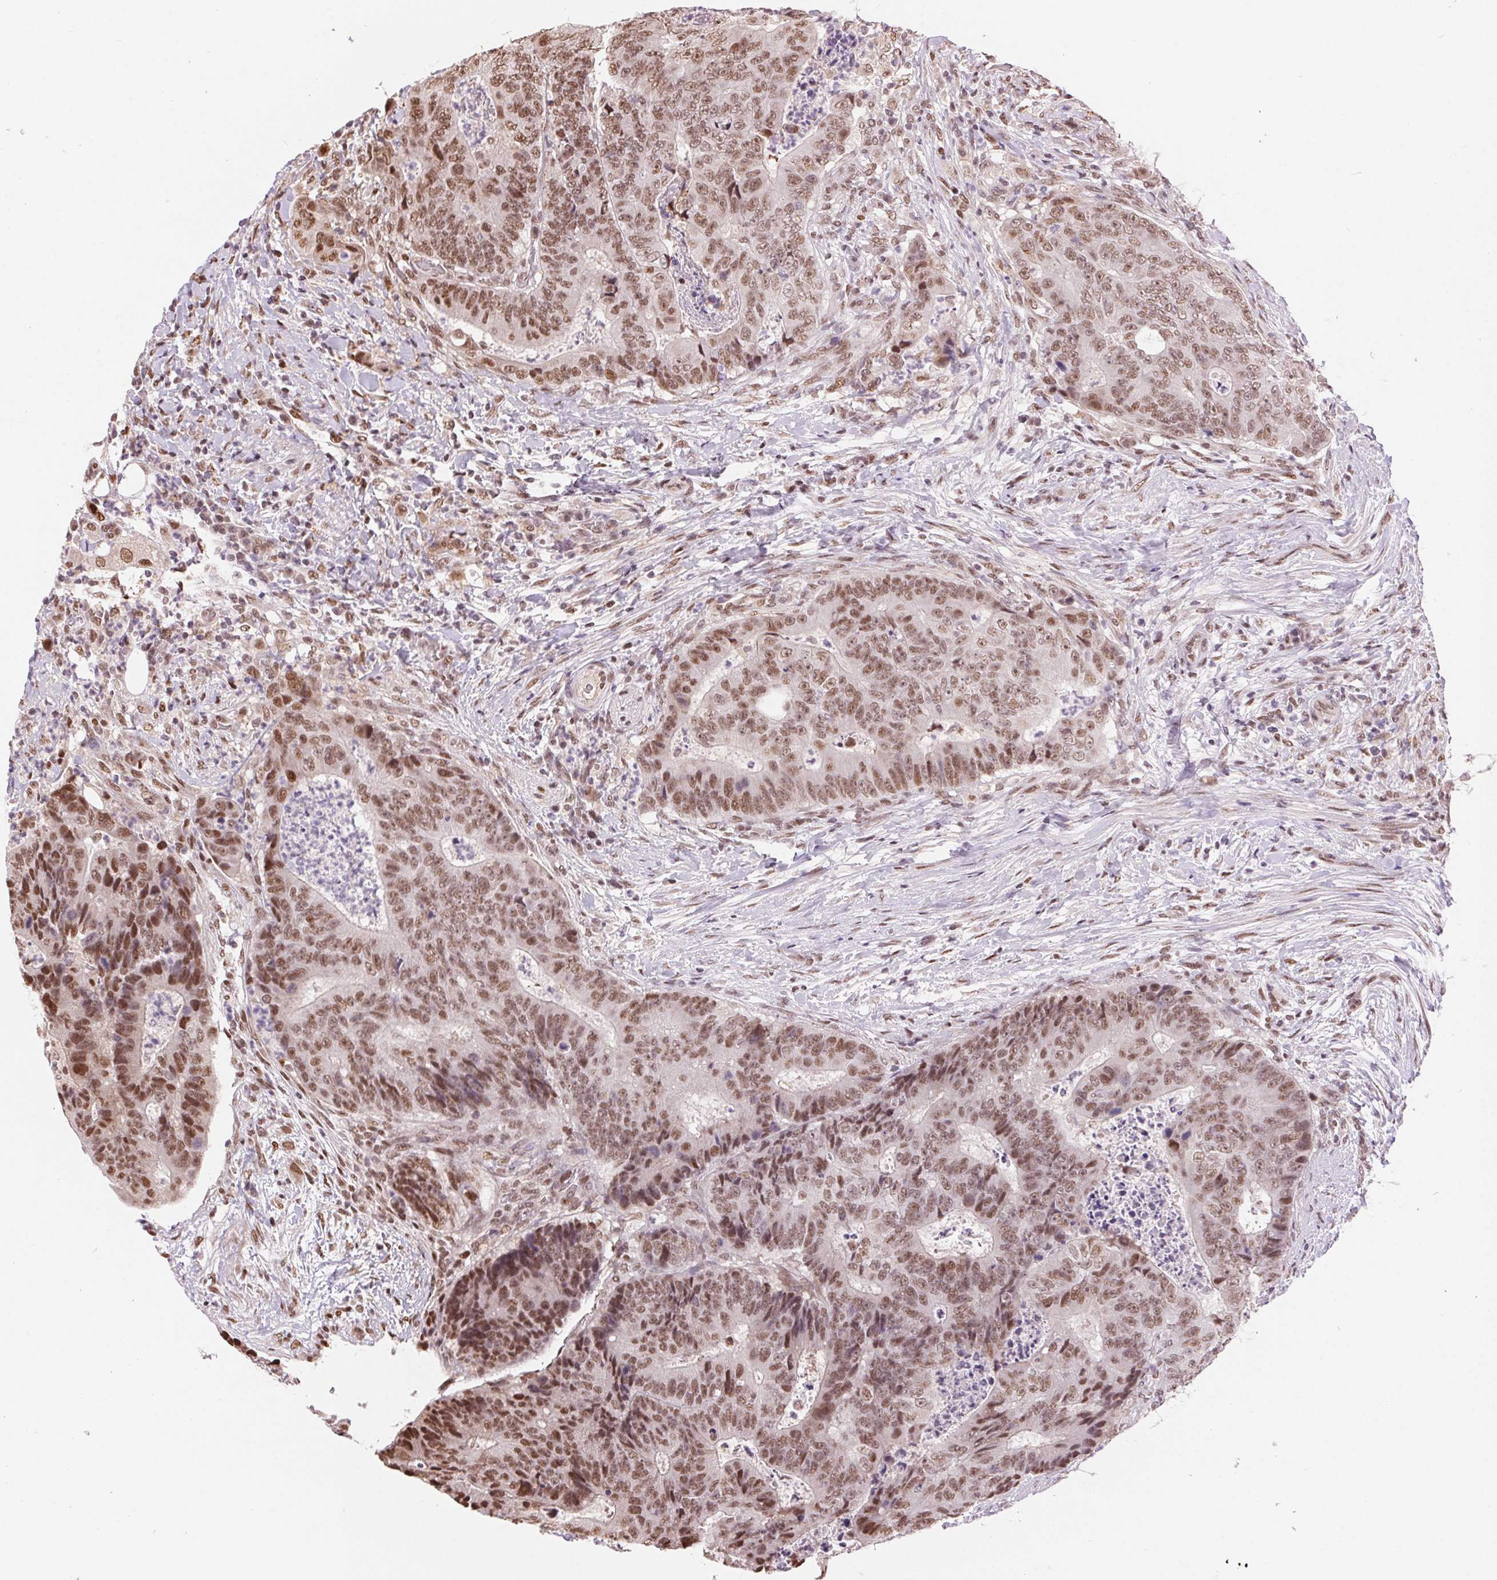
{"staining": {"intensity": "moderate", "quantity": ">75%", "location": "nuclear"}, "tissue": "colorectal cancer", "cell_type": "Tumor cells", "image_type": "cancer", "snomed": [{"axis": "morphology", "description": "Adenocarcinoma, NOS"}, {"axis": "topography", "description": "Colon"}], "caption": "Protein expression analysis of adenocarcinoma (colorectal) displays moderate nuclear positivity in about >75% of tumor cells.", "gene": "RAD23A", "patient": {"sex": "female", "age": 48}}